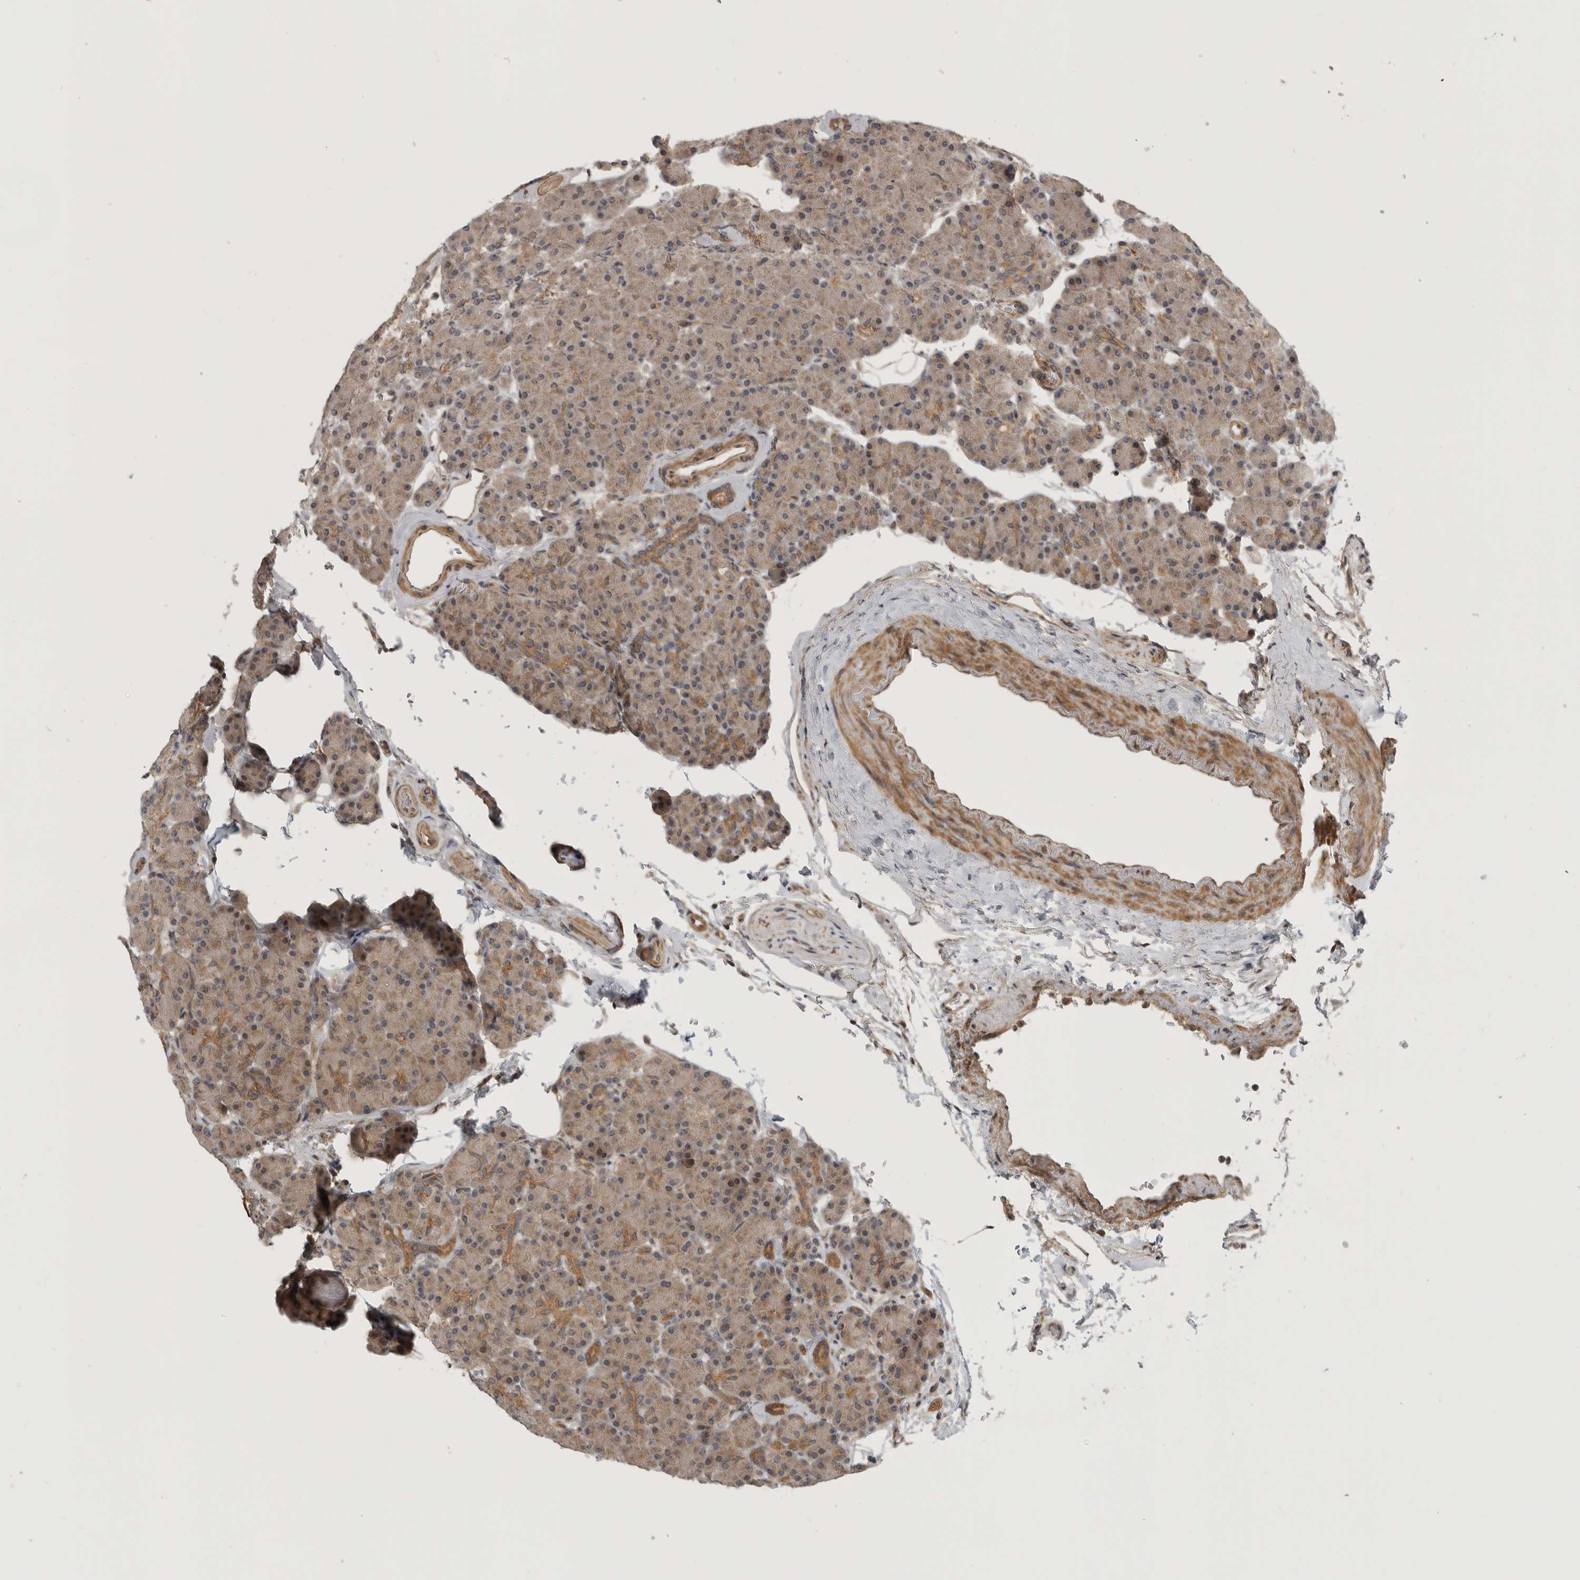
{"staining": {"intensity": "moderate", "quantity": "25%-75%", "location": "cytoplasmic/membranous"}, "tissue": "pancreas", "cell_type": "Exocrine glandular cells", "image_type": "normal", "snomed": [{"axis": "morphology", "description": "Normal tissue, NOS"}, {"axis": "topography", "description": "Pancreas"}], "caption": "Immunohistochemical staining of normal pancreas demonstrates moderate cytoplasmic/membranous protein positivity in about 25%-75% of exocrine glandular cells.", "gene": "CUEDC1", "patient": {"sex": "female", "age": 43}}